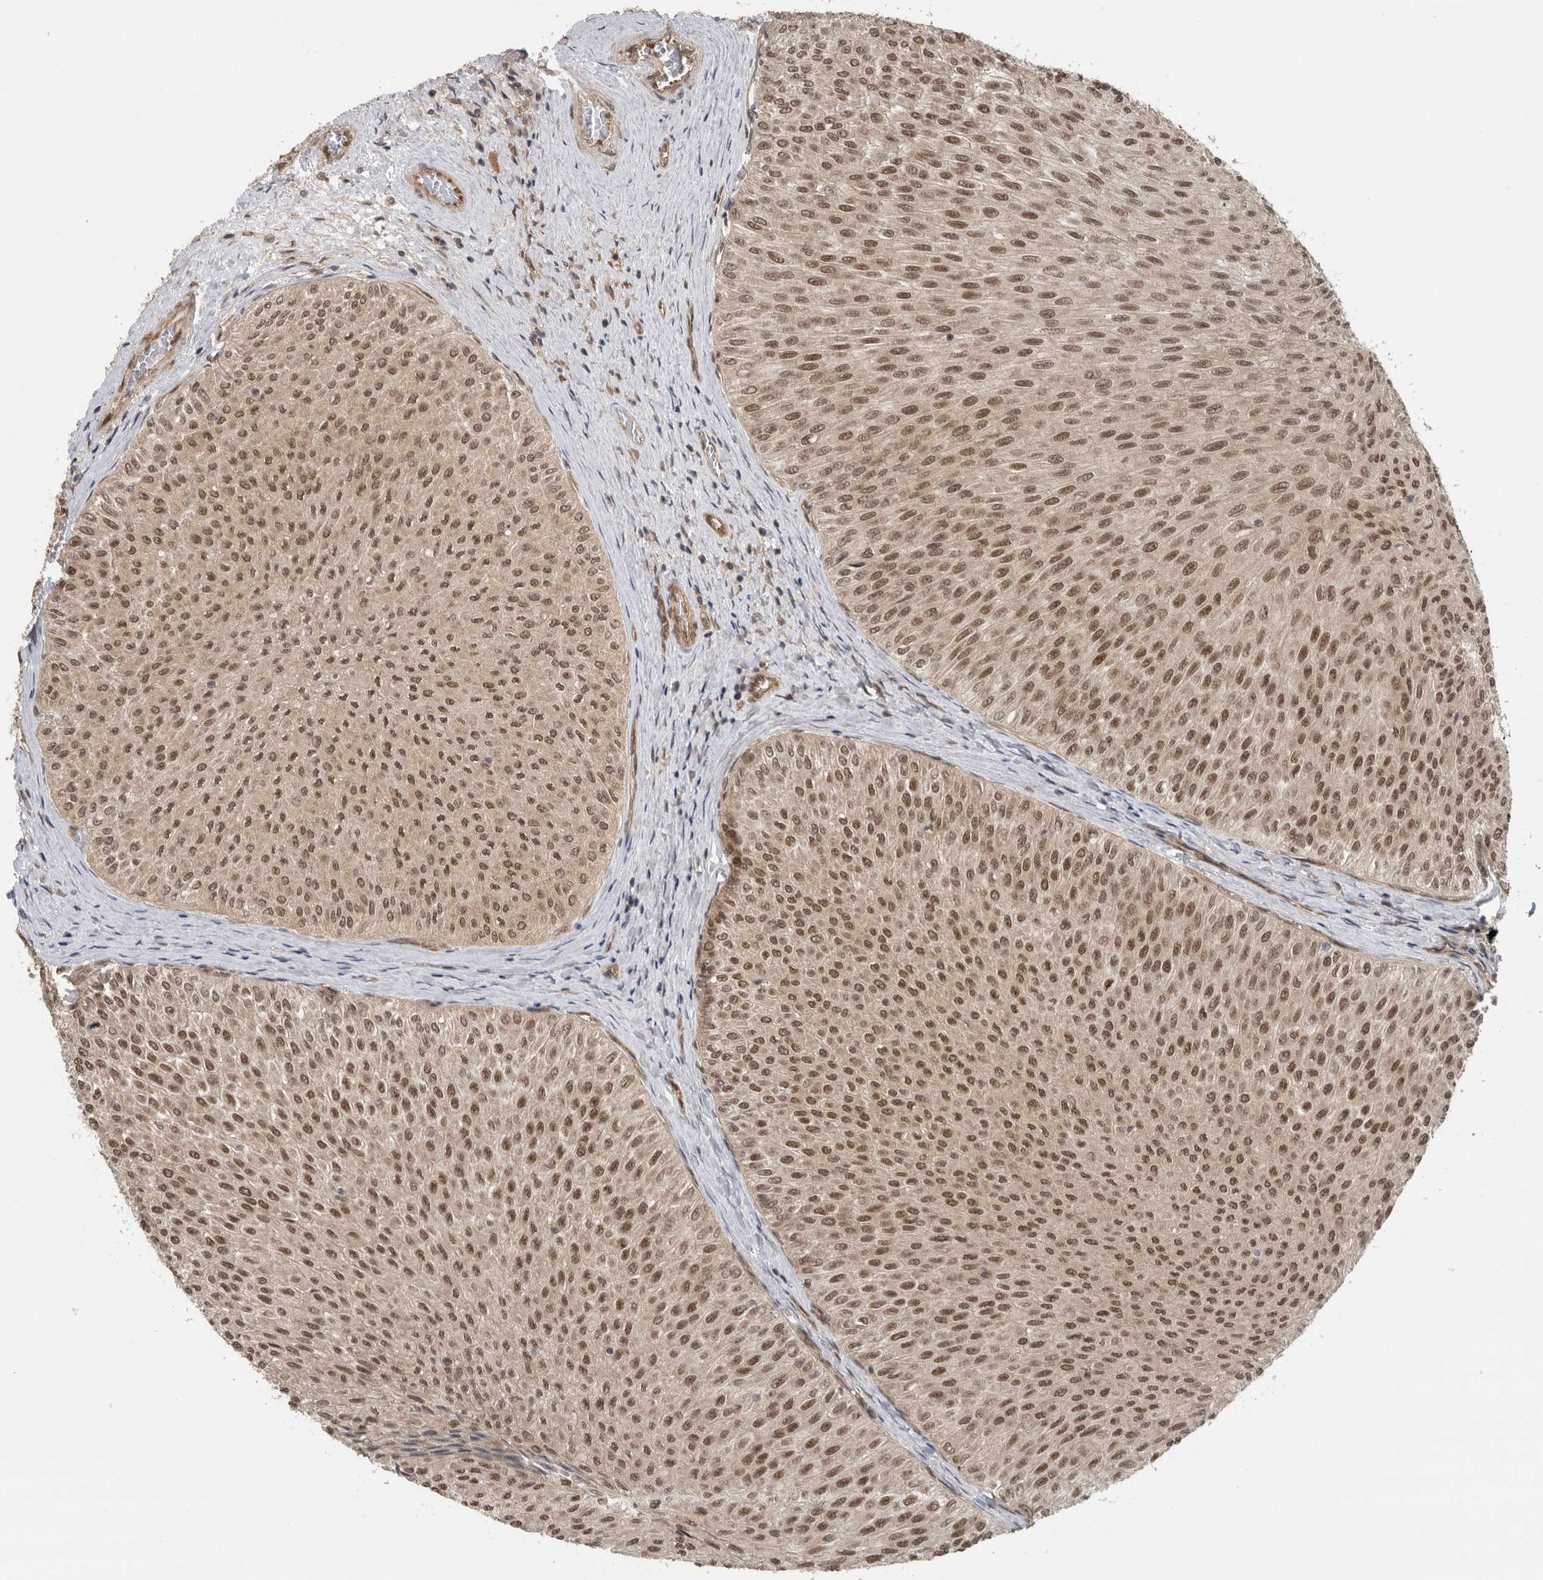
{"staining": {"intensity": "moderate", "quantity": ">75%", "location": "nuclear"}, "tissue": "urothelial cancer", "cell_type": "Tumor cells", "image_type": "cancer", "snomed": [{"axis": "morphology", "description": "Urothelial carcinoma, Low grade"}, {"axis": "topography", "description": "Urinary bladder"}], "caption": "Low-grade urothelial carcinoma stained for a protein shows moderate nuclear positivity in tumor cells. The staining was performed using DAB, with brown indicating positive protein expression. Nuclei are stained blue with hematoxylin.", "gene": "VPS50", "patient": {"sex": "male", "age": 78}}